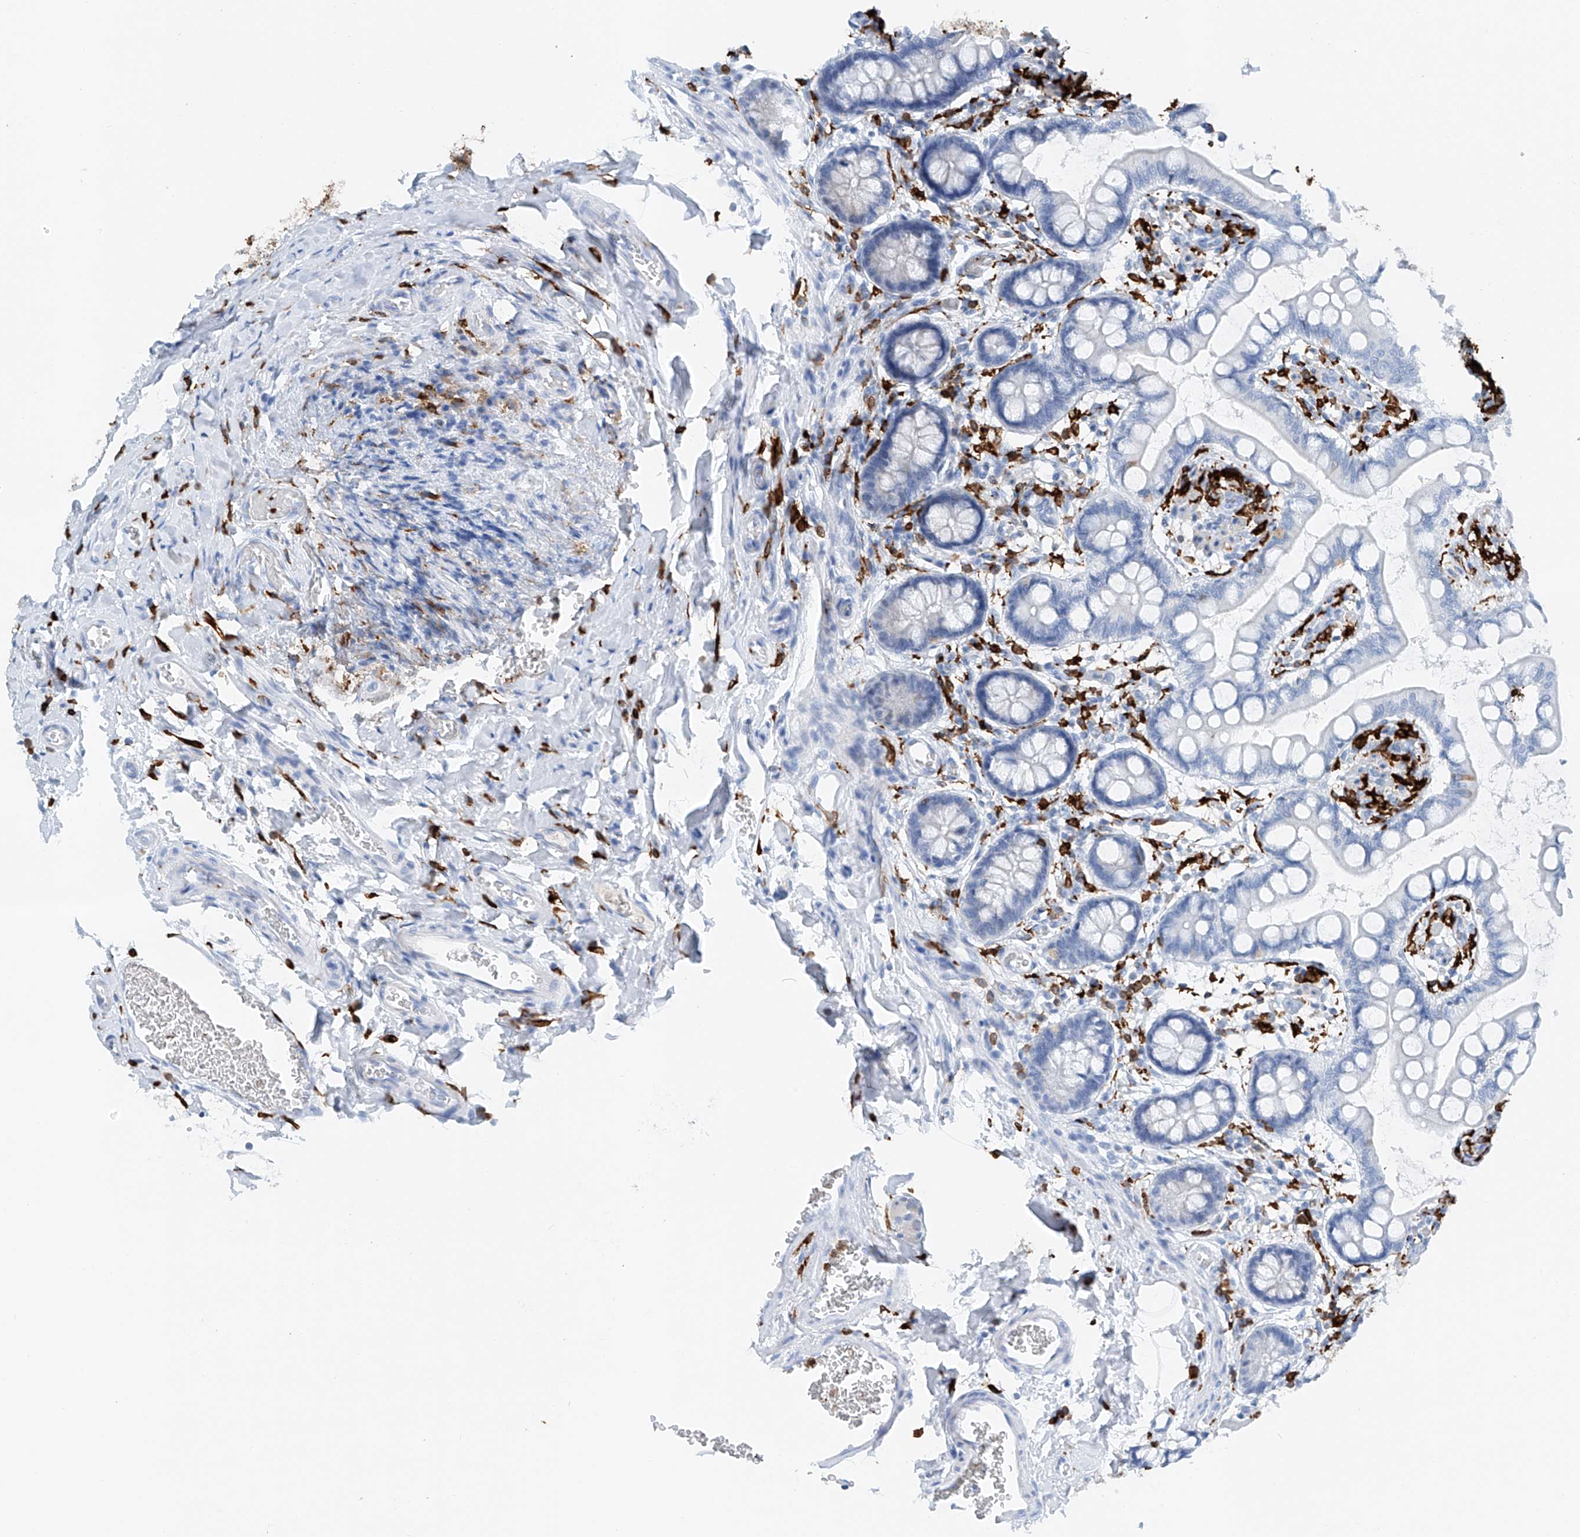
{"staining": {"intensity": "negative", "quantity": "none", "location": "none"}, "tissue": "small intestine", "cell_type": "Glandular cells", "image_type": "normal", "snomed": [{"axis": "morphology", "description": "Normal tissue, NOS"}, {"axis": "topography", "description": "Small intestine"}], "caption": "This is an IHC photomicrograph of benign human small intestine. There is no staining in glandular cells.", "gene": "TBXAS1", "patient": {"sex": "male", "age": 52}}